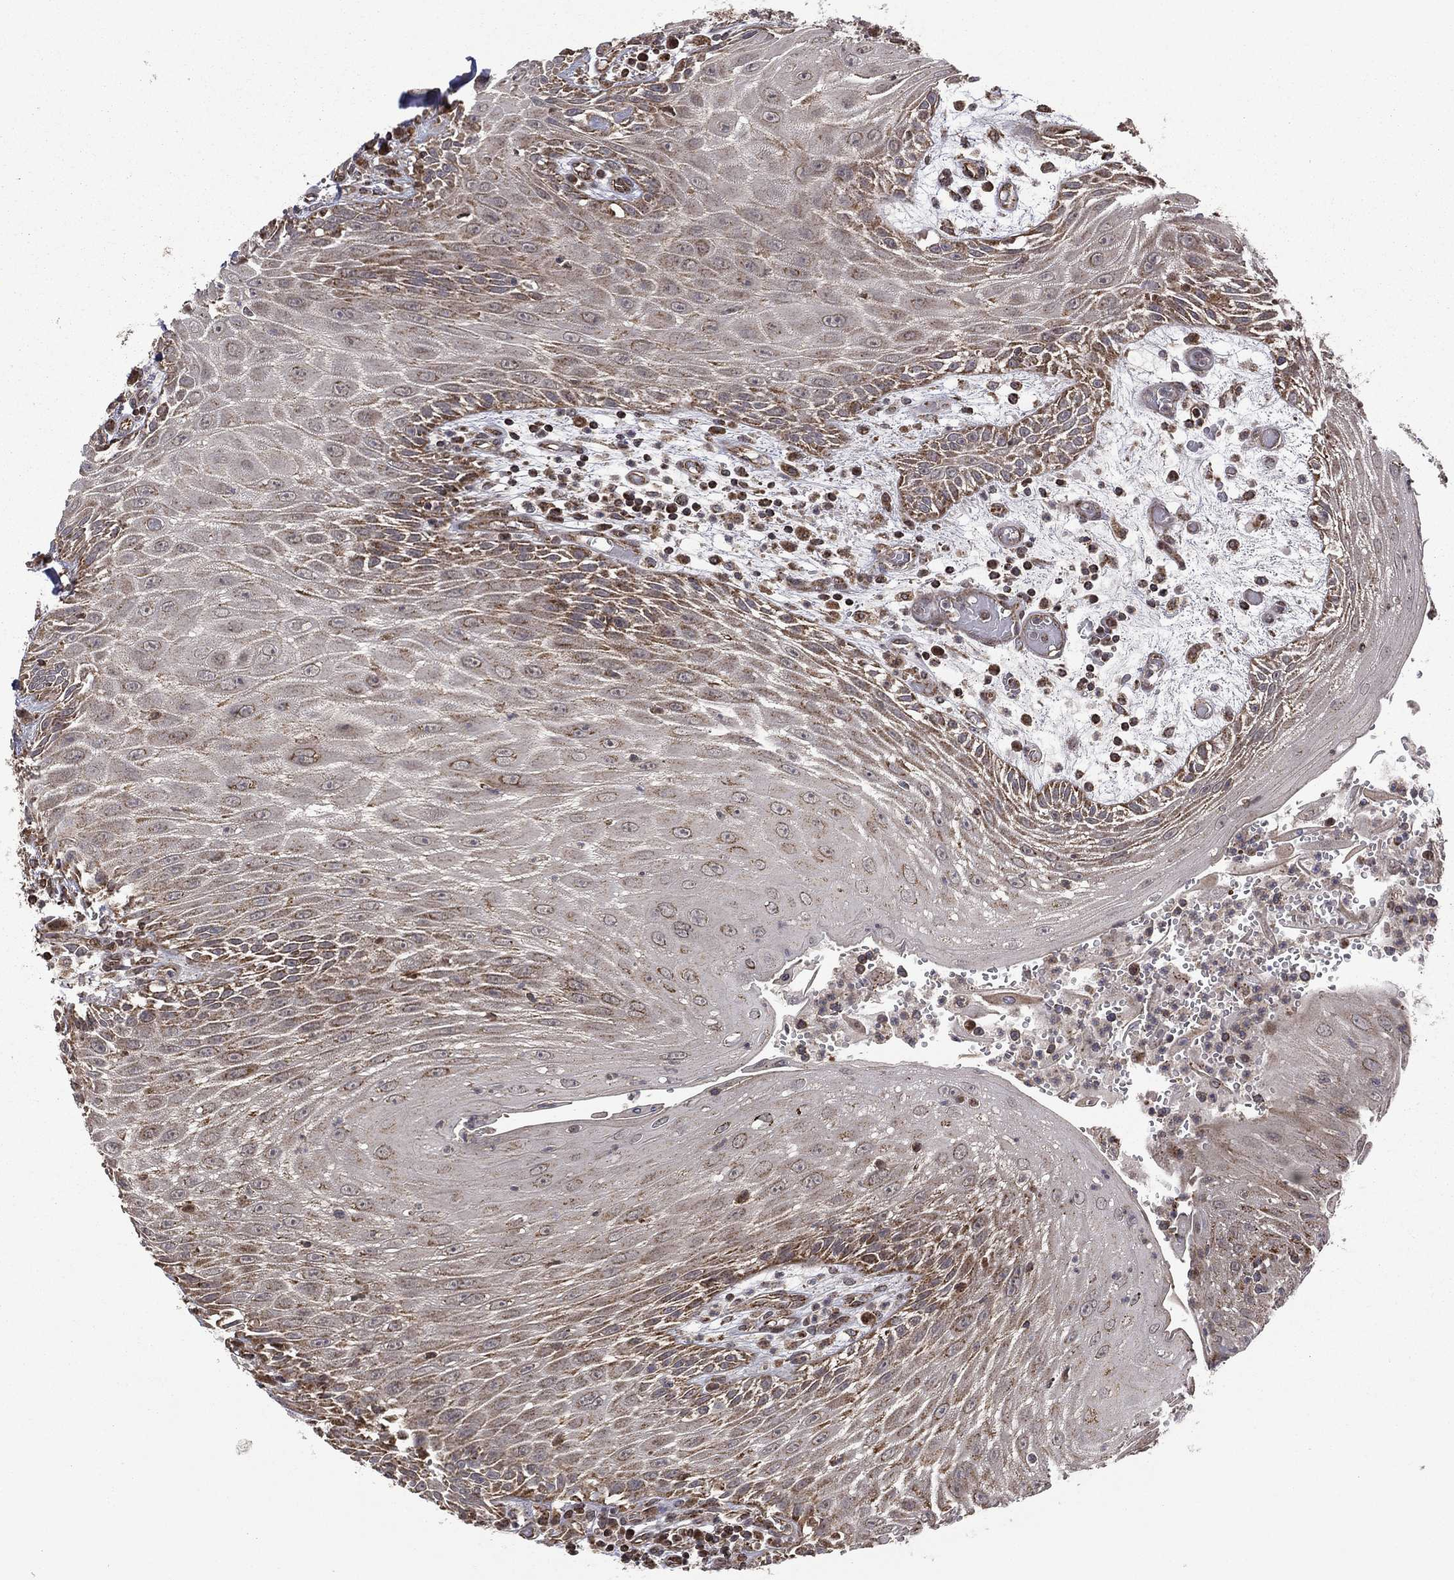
{"staining": {"intensity": "moderate", "quantity": "25%-75%", "location": "cytoplasmic/membranous"}, "tissue": "head and neck cancer", "cell_type": "Tumor cells", "image_type": "cancer", "snomed": [{"axis": "morphology", "description": "Squamous cell carcinoma, NOS"}, {"axis": "topography", "description": "Oral tissue"}, {"axis": "topography", "description": "Head-Neck"}], "caption": "Tumor cells show moderate cytoplasmic/membranous staining in approximately 25%-75% of cells in head and neck cancer (squamous cell carcinoma).", "gene": "GIMAP6", "patient": {"sex": "male", "age": 58}}